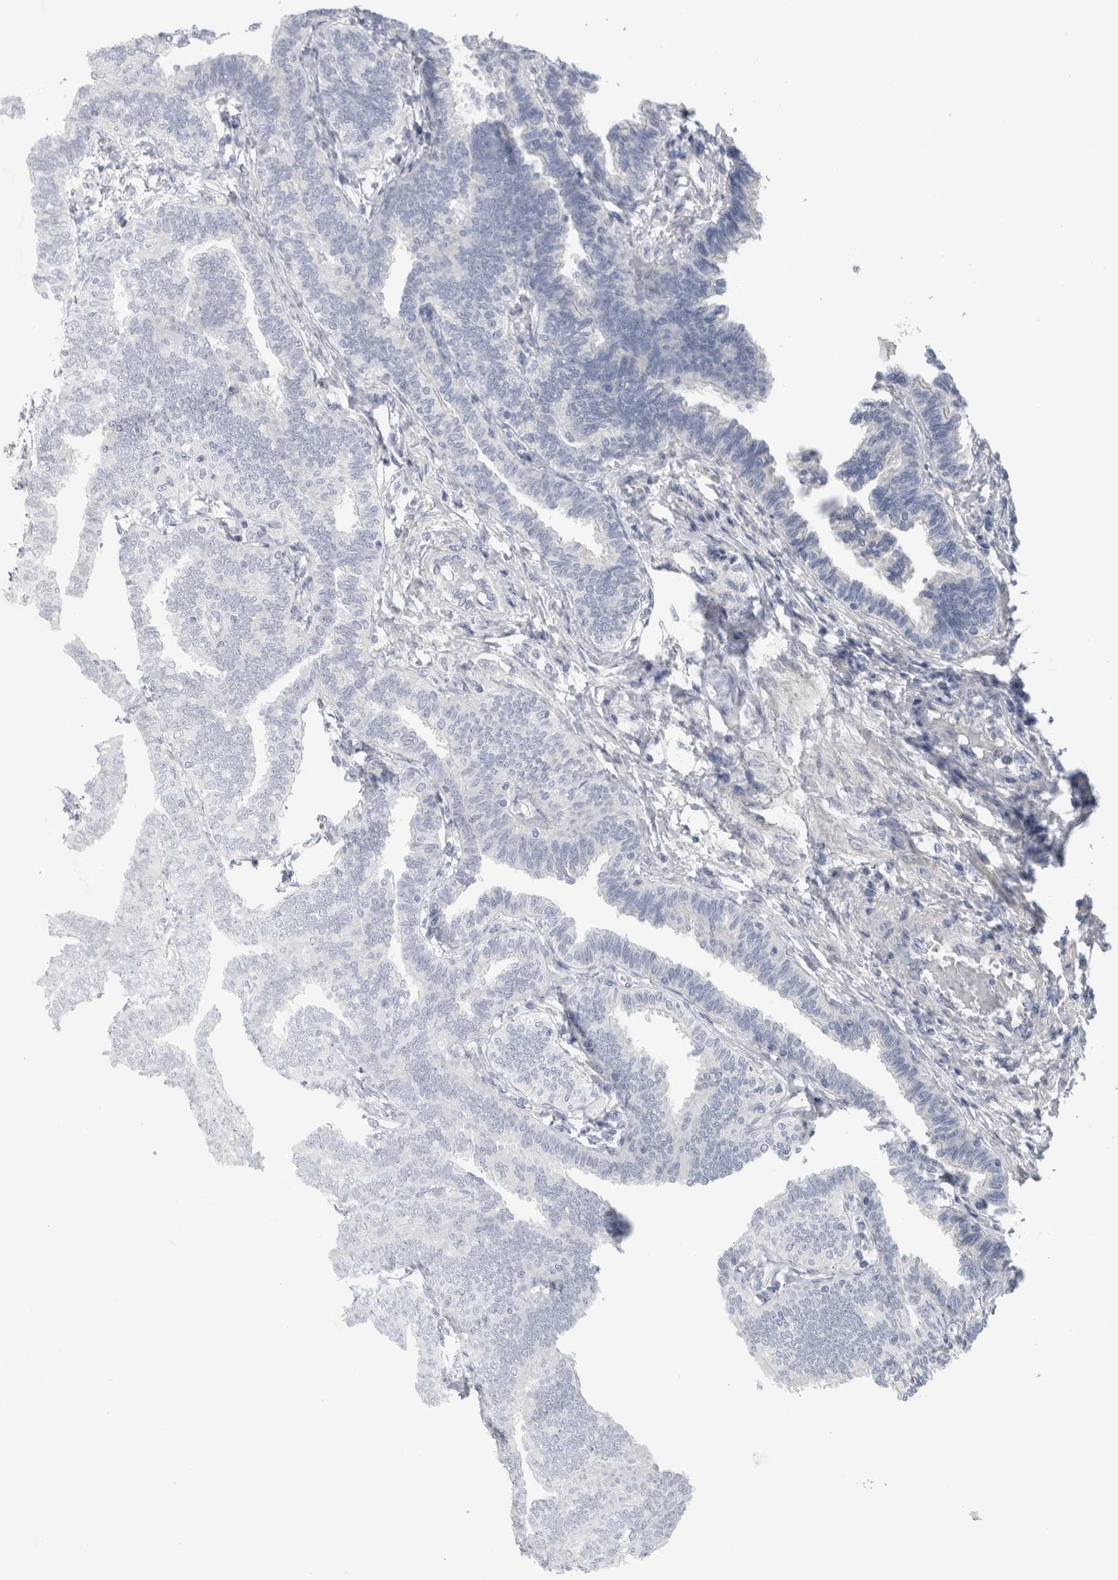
{"staining": {"intensity": "negative", "quantity": "none", "location": "none"}, "tissue": "fallopian tube", "cell_type": "Glandular cells", "image_type": "normal", "snomed": [{"axis": "morphology", "description": "Normal tissue, NOS"}, {"axis": "topography", "description": "Fallopian tube"}, {"axis": "topography", "description": "Ovary"}], "caption": "A photomicrograph of human fallopian tube is negative for staining in glandular cells.", "gene": "ADAM2", "patient": {"sex": "female", "age": 23}}